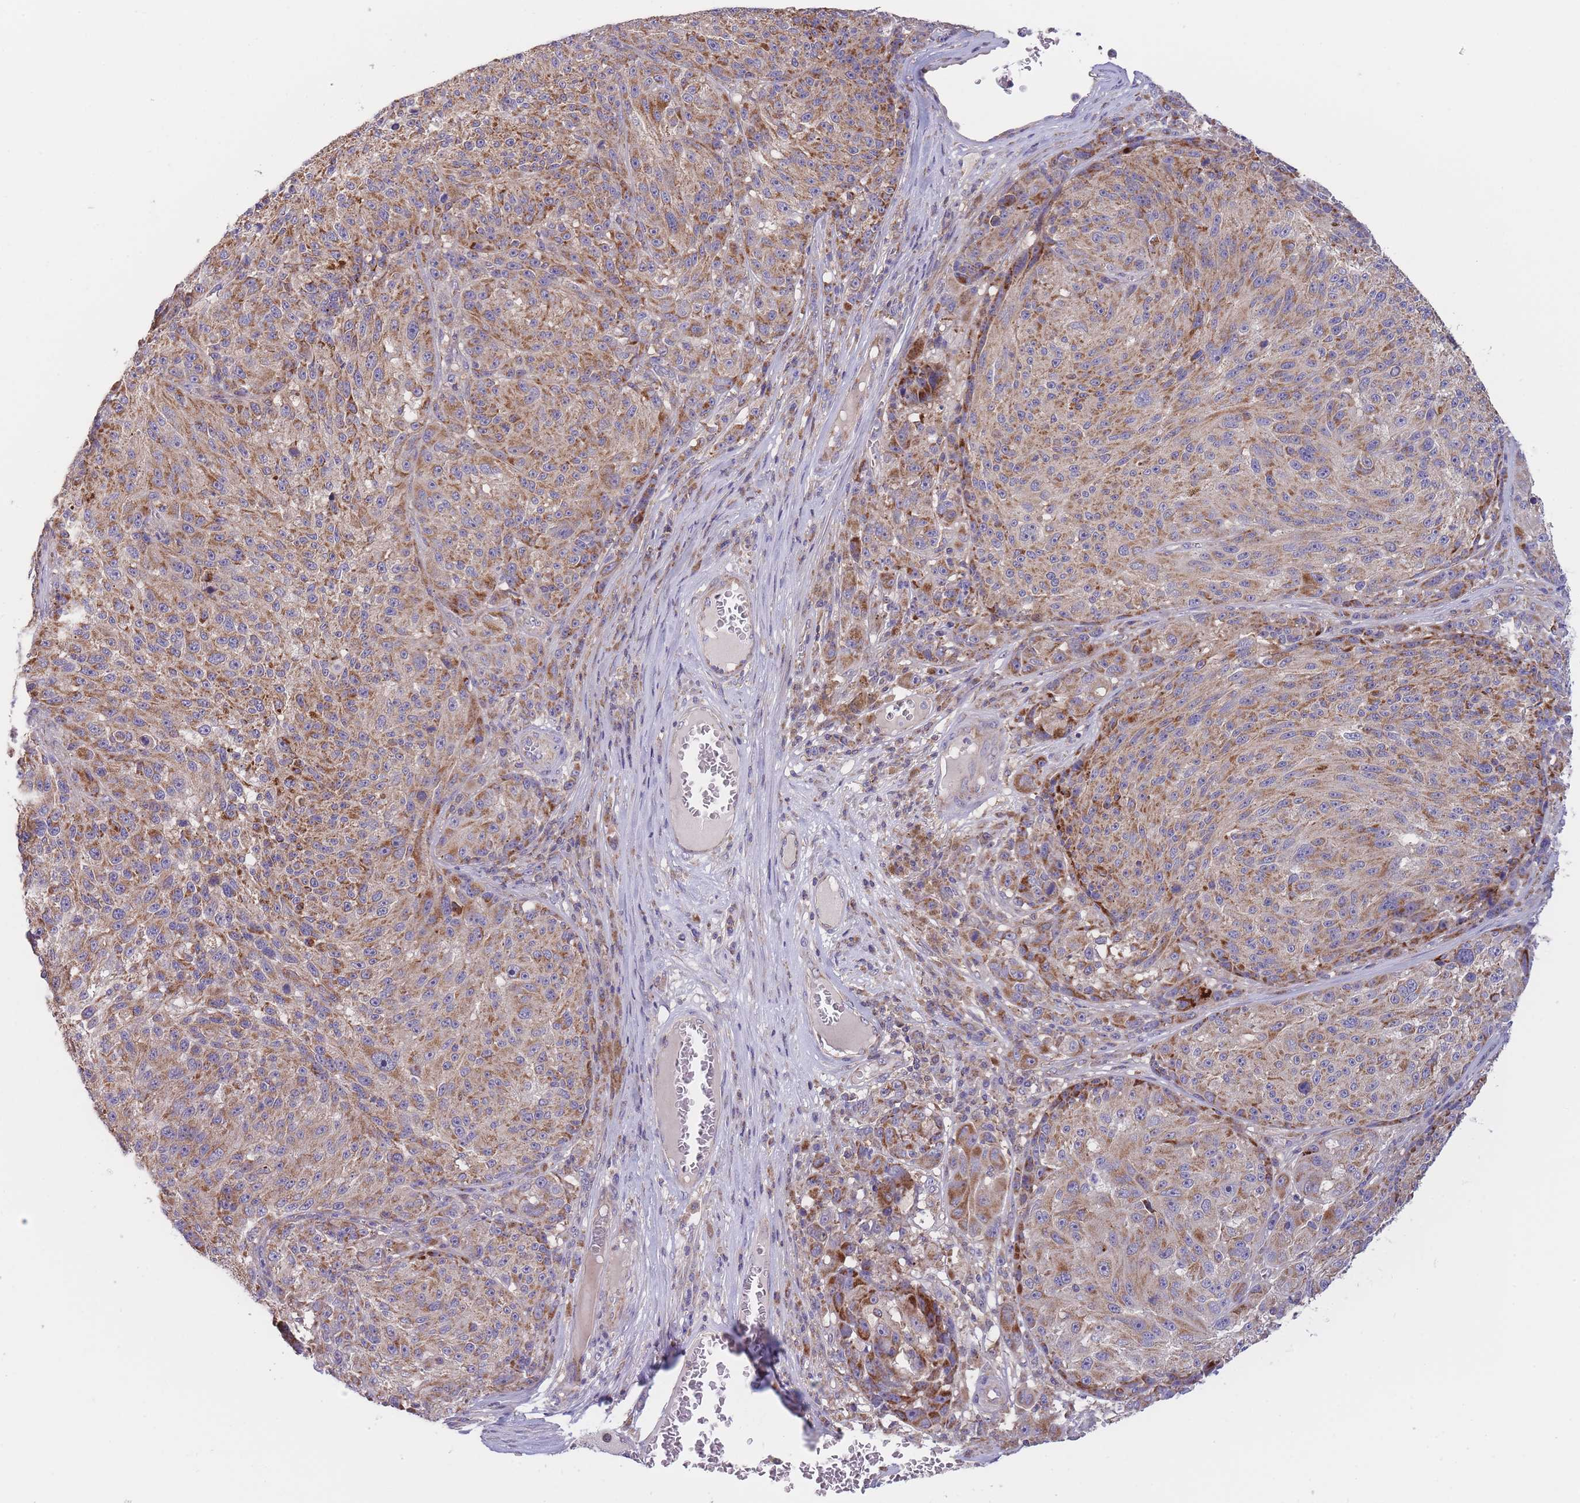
{"staining": {"intensity": "moderate", "quantity": ">75%", "location": "cytoplasmic/membranous"}, "tissue": "melanoma", "cell_type": "Tumor cells", "image_type": "cancer", "snomed": [{"axis": "morphology", "description": "Malignant melanoma, NOS"}, {"axis": "topography", "description": "Skin"}], "caption": "Immunohistochemistry (IHC) micrograph of human melanoma stained for a protein (brown), which demonstrates medium levels of moderate cytoplasmic/membranous positivity in approximately >75% of tumor cells.", "gene": "SLC25A42", "patient": {"sex": "male", "age": 53}}